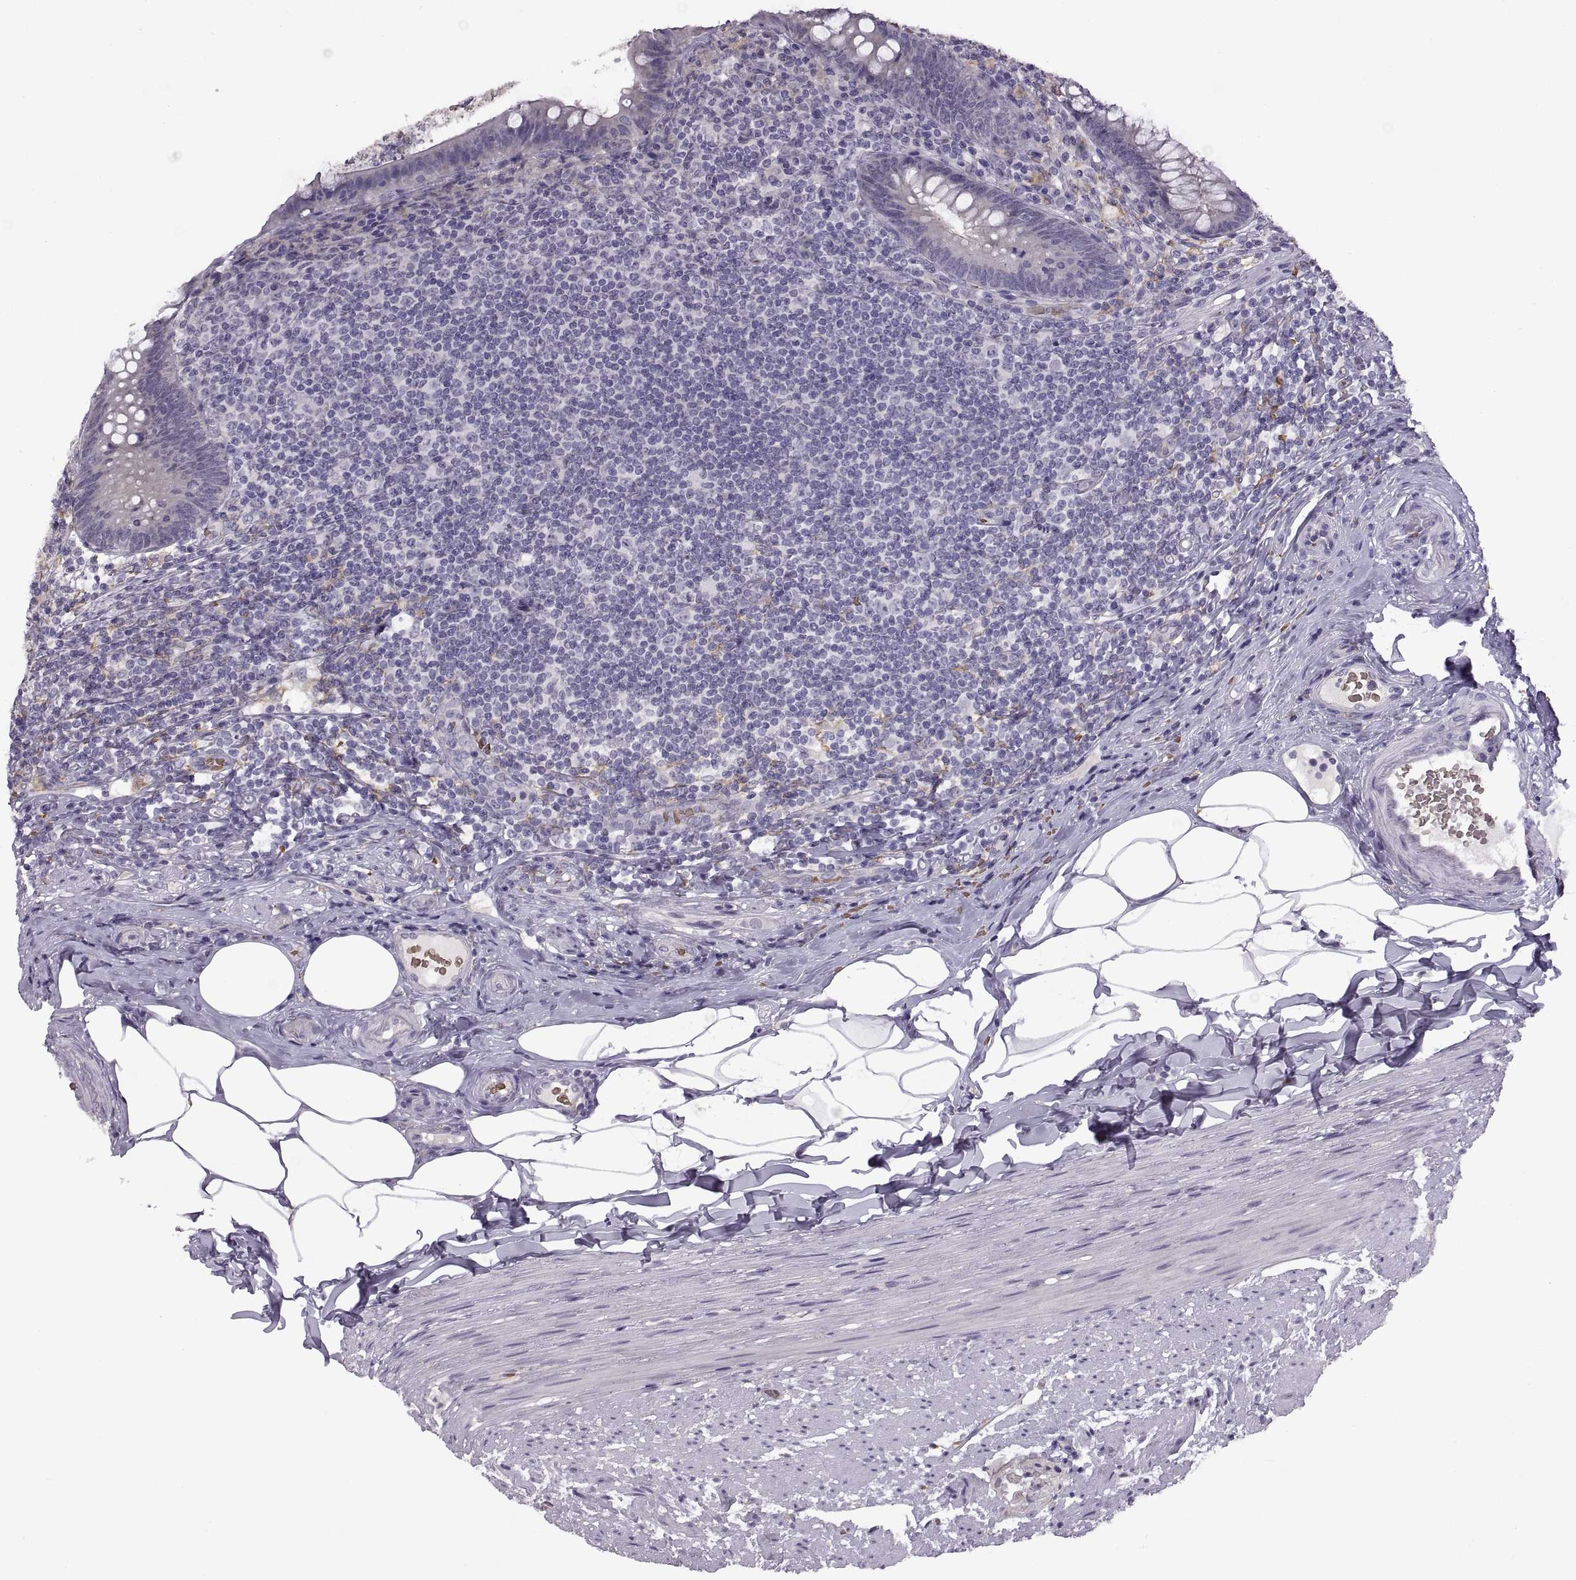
{"staining": {"intensity": "negative", "quantity": "none", "location": "none"}, "tissue": "appendix", "cell_type": "Glandular cells", "image_type": "normal", "snomed": [{"axis": "morphology", "description": "Normal tissue, NOS"}, {"axis": "topography", "description": "Appendix"}], "caption": "An image of appendix stained for a protein exhibits no brown staining in glandular cells. (IHC, brightfield microscopy, high magnification).", "gene": "MEIOC", "patient": {"sex": "male", "age": 47}}